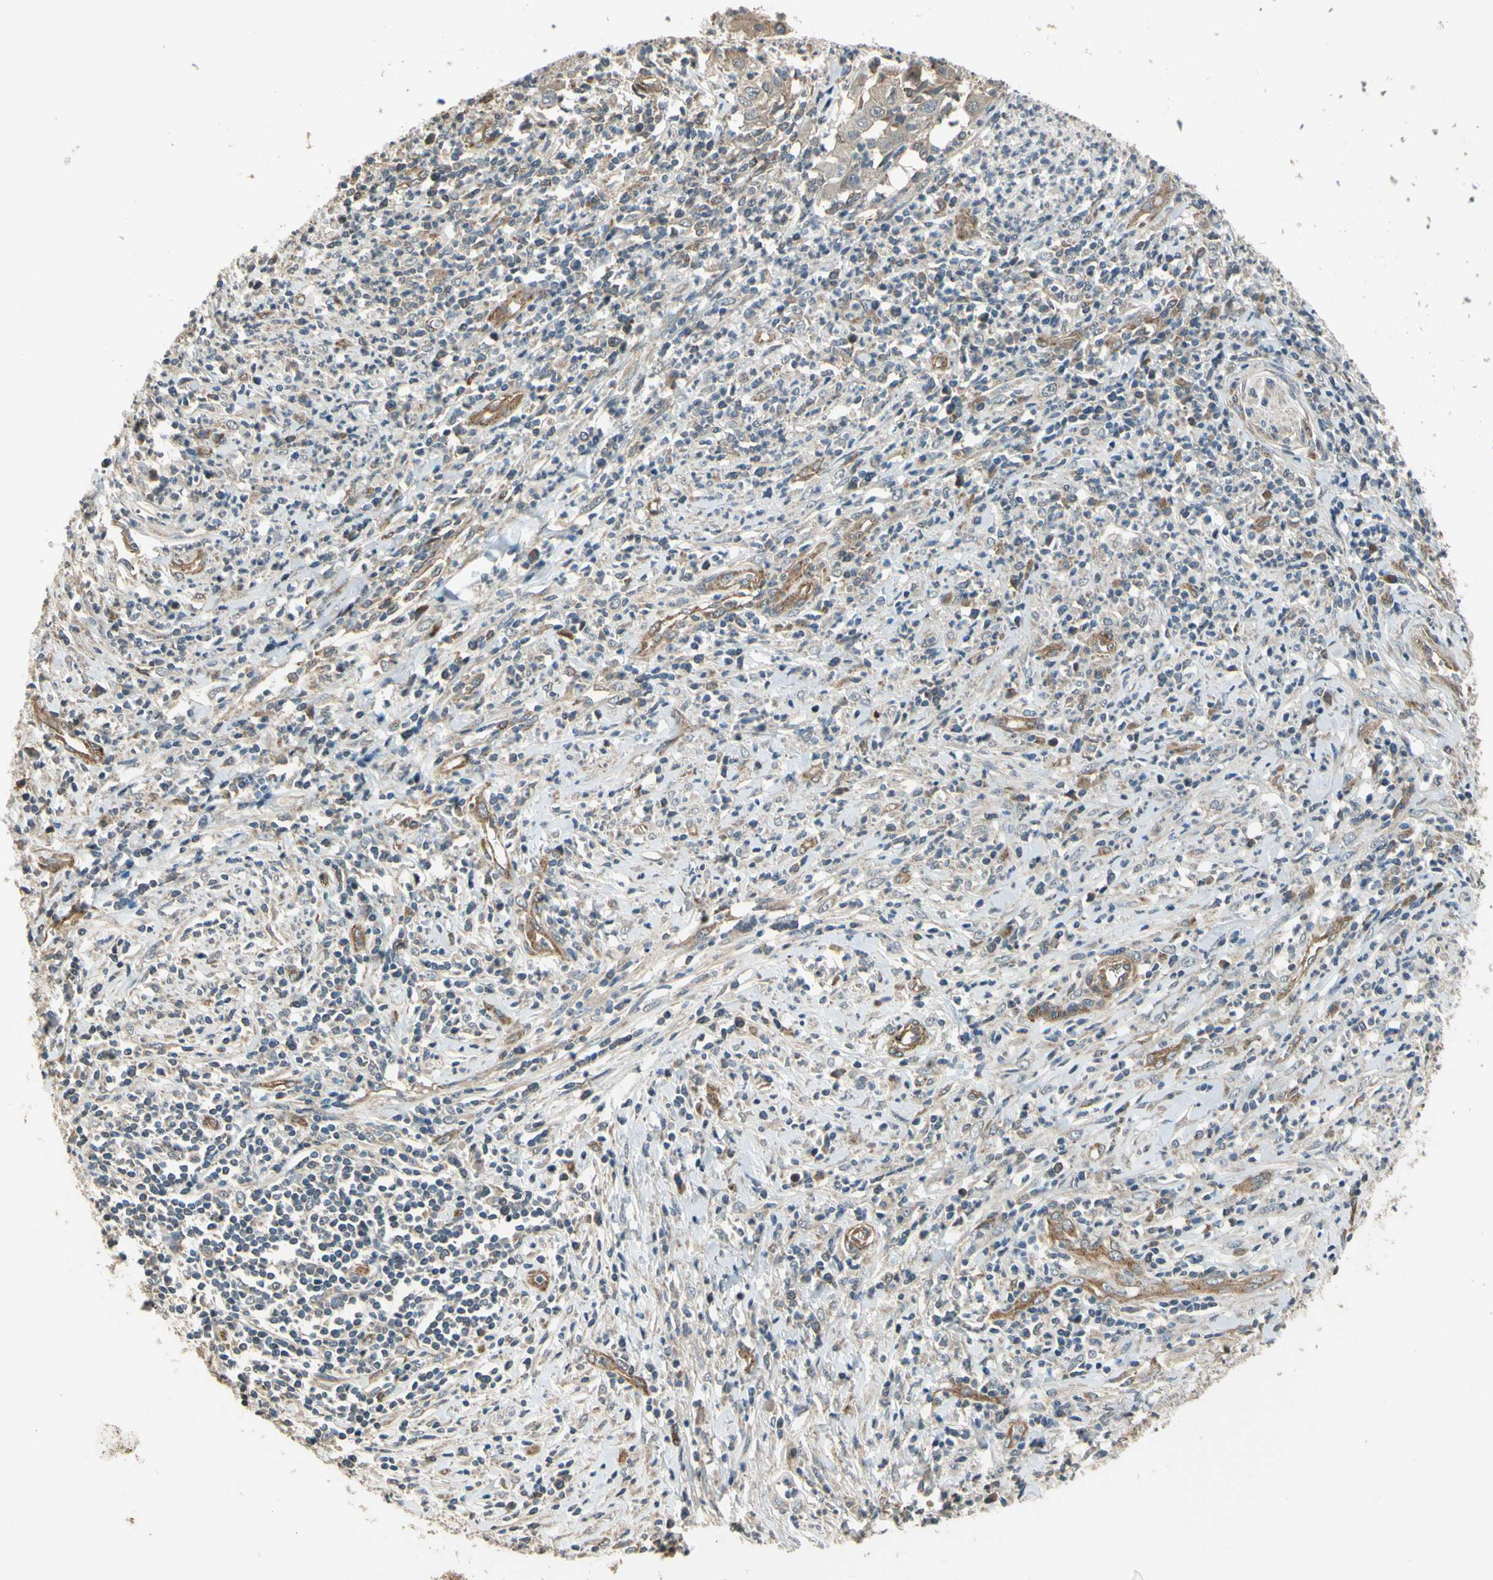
{"staining": {"intensity": "moderate", "quantity": ">75%", "location": "cytoplasmic/membranous"}, "tissue": "cervical cancer", "cell_type": "Tumor cells", "image_type": "cancer", "snomed": [{"axis": "morphology", "description": "Squamous cell carcinoma, NOS"}, {"axis": "topography", "description": "Cervix"}], "caption": "Immunohistochemical staining of cervical squamous cell carcinoma demonstrates medium levels of moderate cytoplasmic/membranous protein positivity in about >75% of tumor cells.", "gene": "EFNB2", "patient": {"sex": "female", "age": 32}}